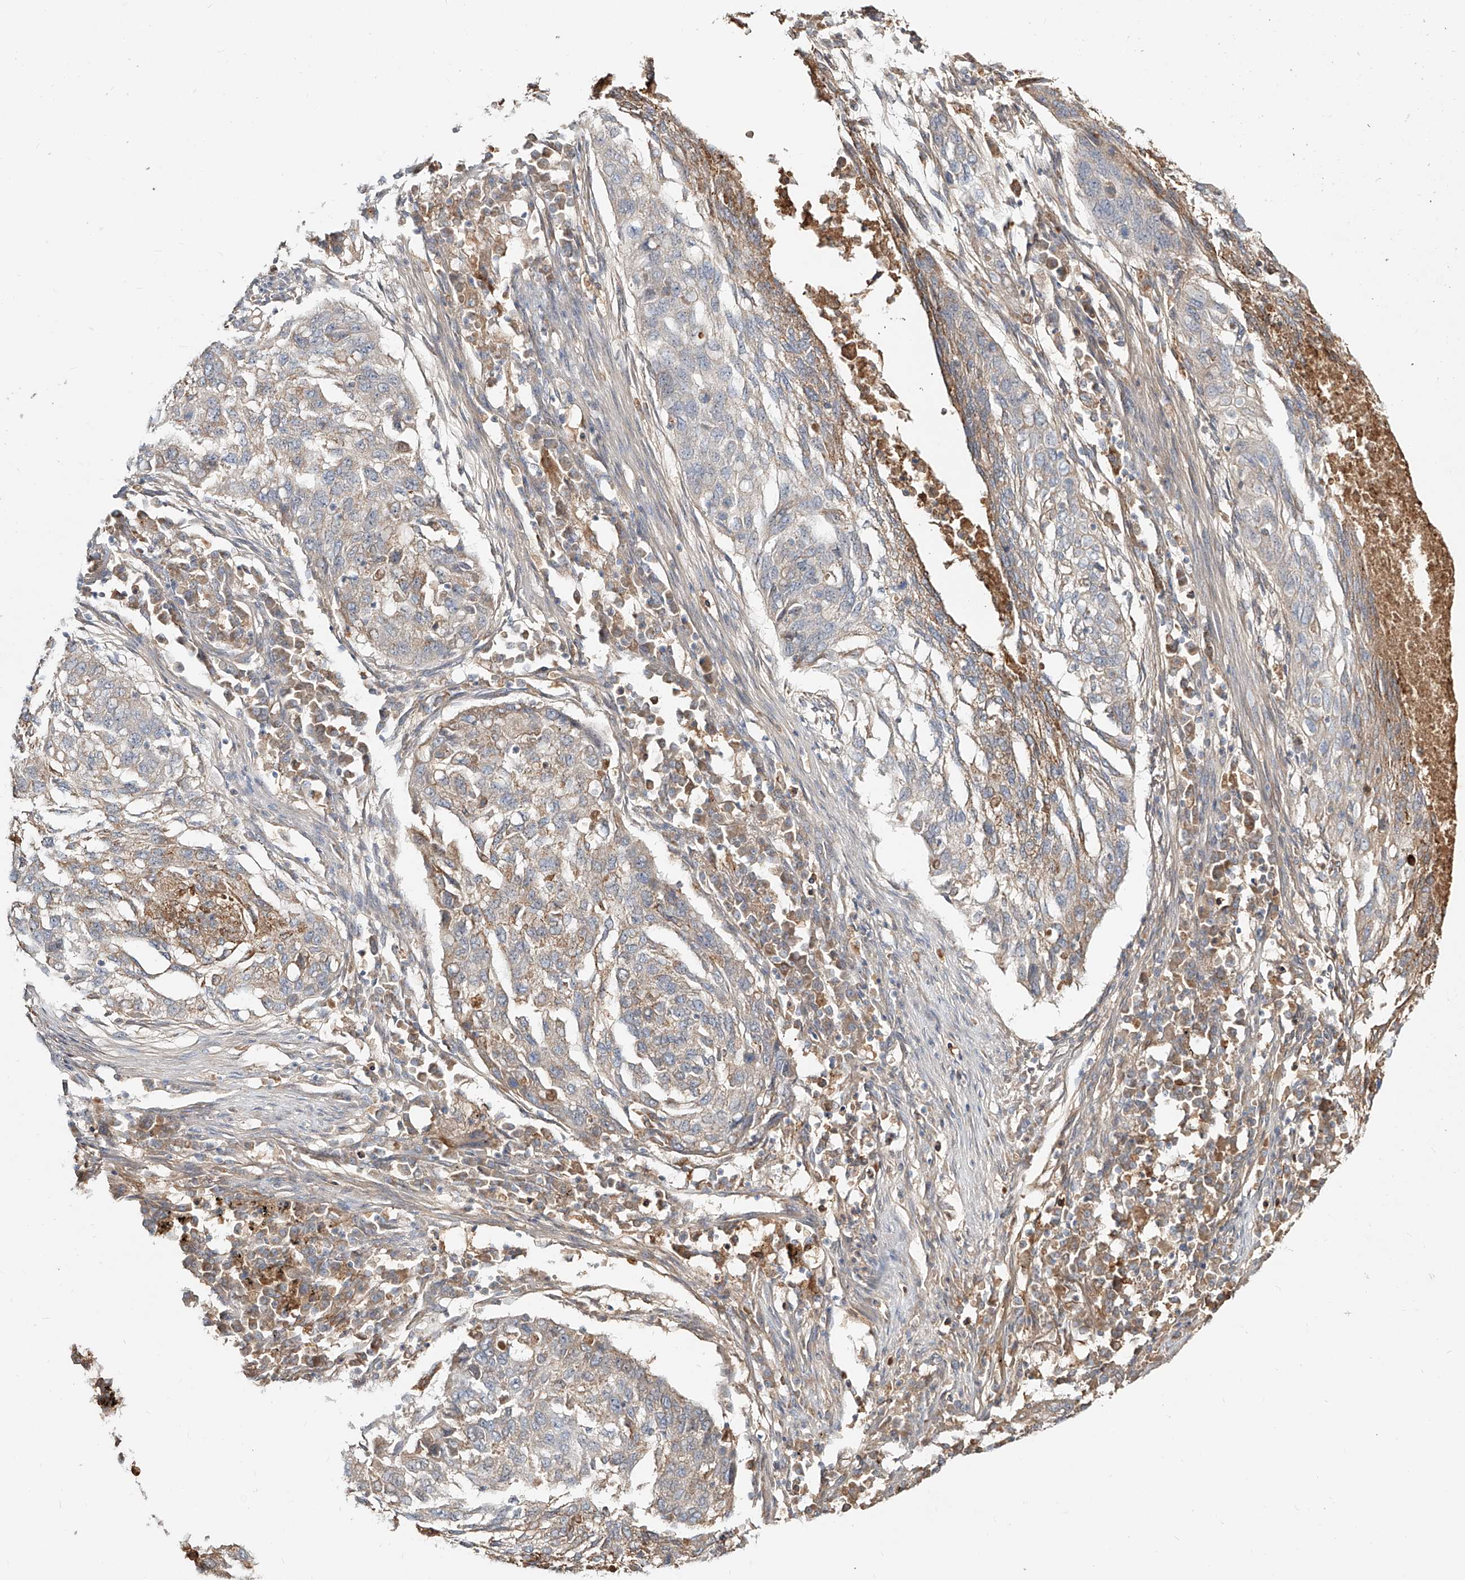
{"staining": {"intensity": "moderate", "quantity": "25%-75%", "location": "cytoplasmic/membranous"}, "tissue": "lung cancer", "cell_type": "Tumor cells", "image_type": "cancer", "snomed": [{"axis": "morphology", "description": "Squamous cell carcinoma, NOS"}, {"axis": "topography", "description": "Lung"}], "caption": "Lung cancer (squamous cell carcinoma) stained for a protein displays moderate cytoplasmic/membranous positivity in tumor cells.", "gene": "ERO1A", "patient": {"sex": "female", "age": 63}}